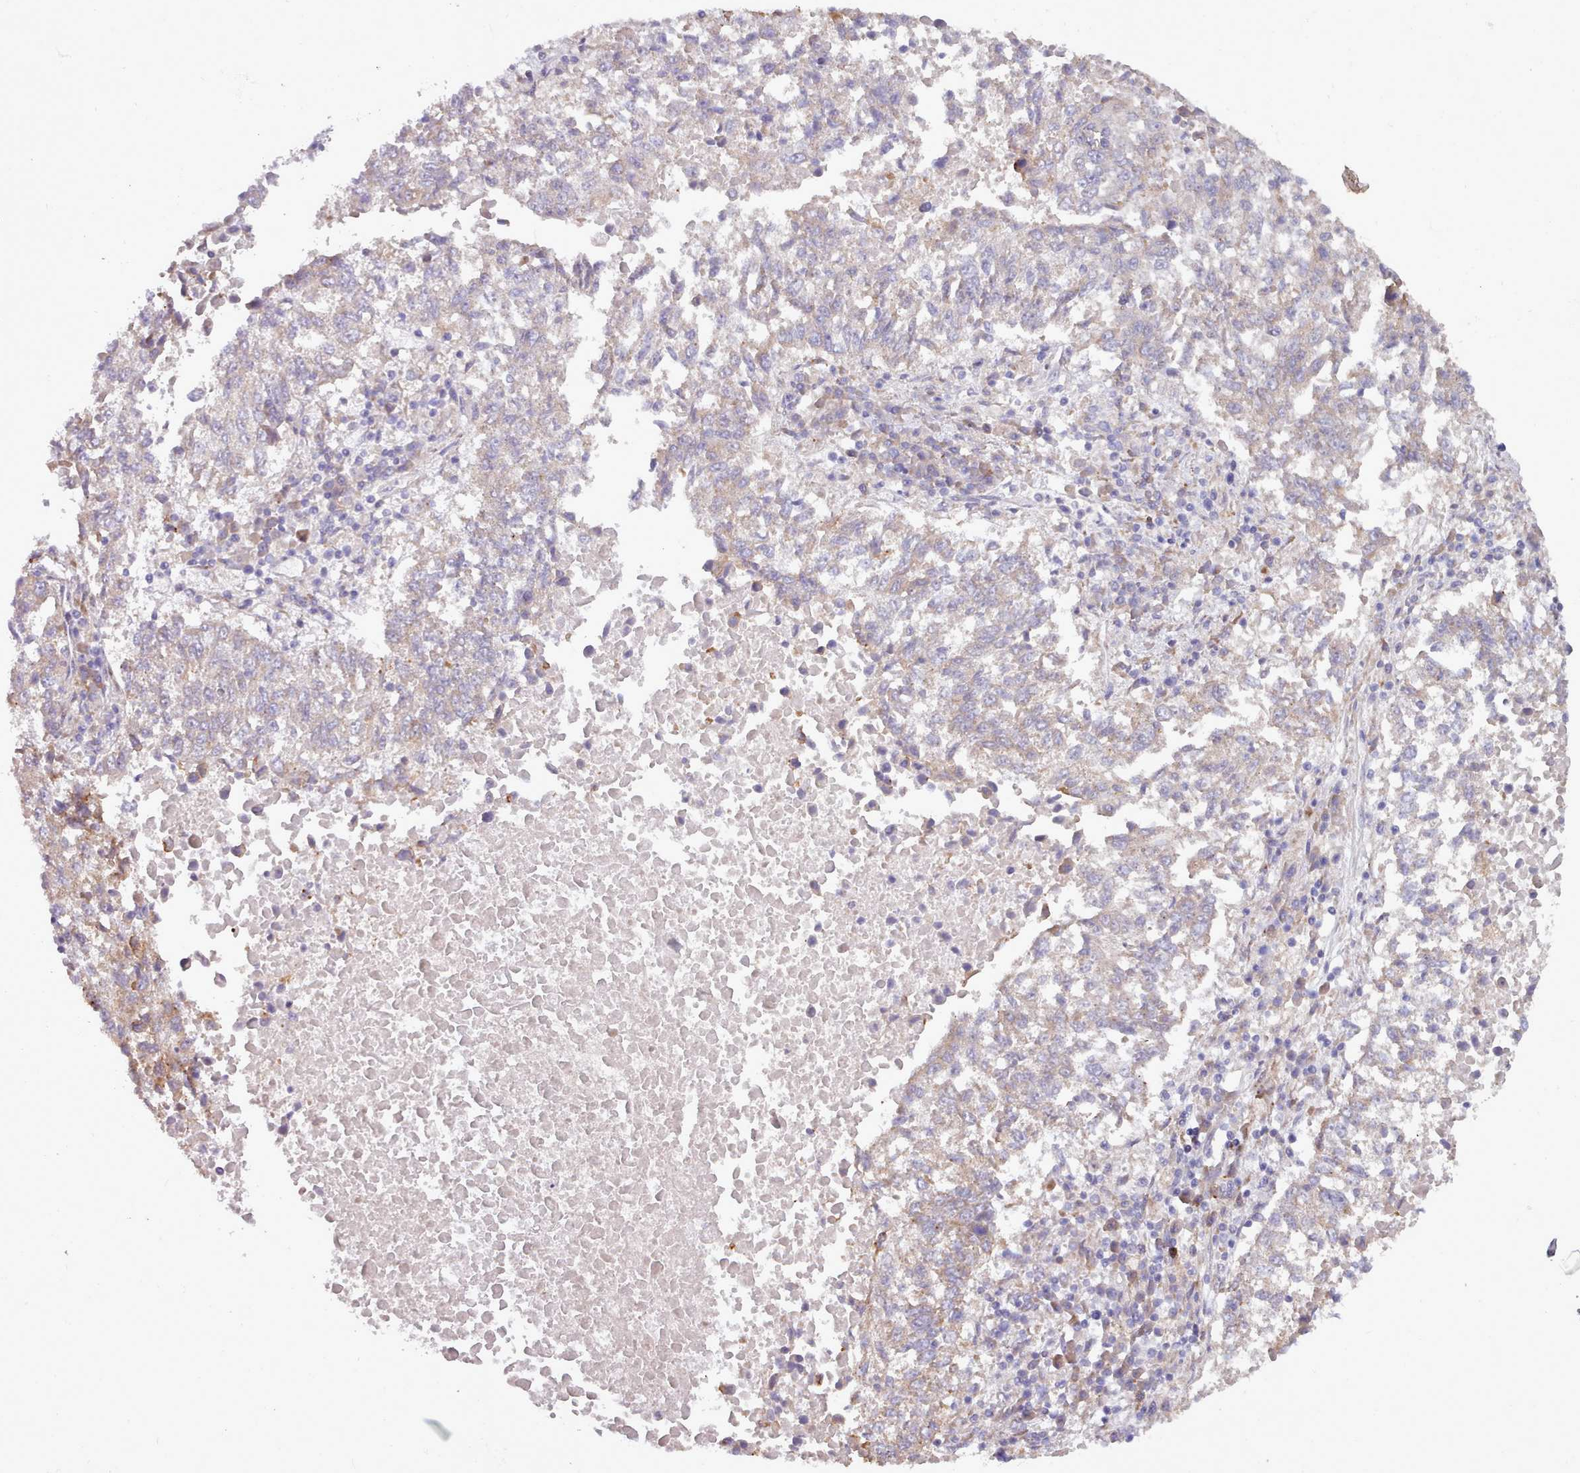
{"staining": {"intensity": "negative", "quantity": "none", "location": "none"}, "tissue": "lung cancer", "cell_type": "Tumor cells", "image_type": "cancer", "snomed": [{"axis": "morphology", "description": "Squamous cell carcinoma, NOS"}, {"axis": "topography", "description": "Lung"}], "caption": "The image shows no significant staining in tumor cells of lung squamous cell carcinoma.", "gene": "TRIM26", "patient": {"sex": "male", "age": 73}}